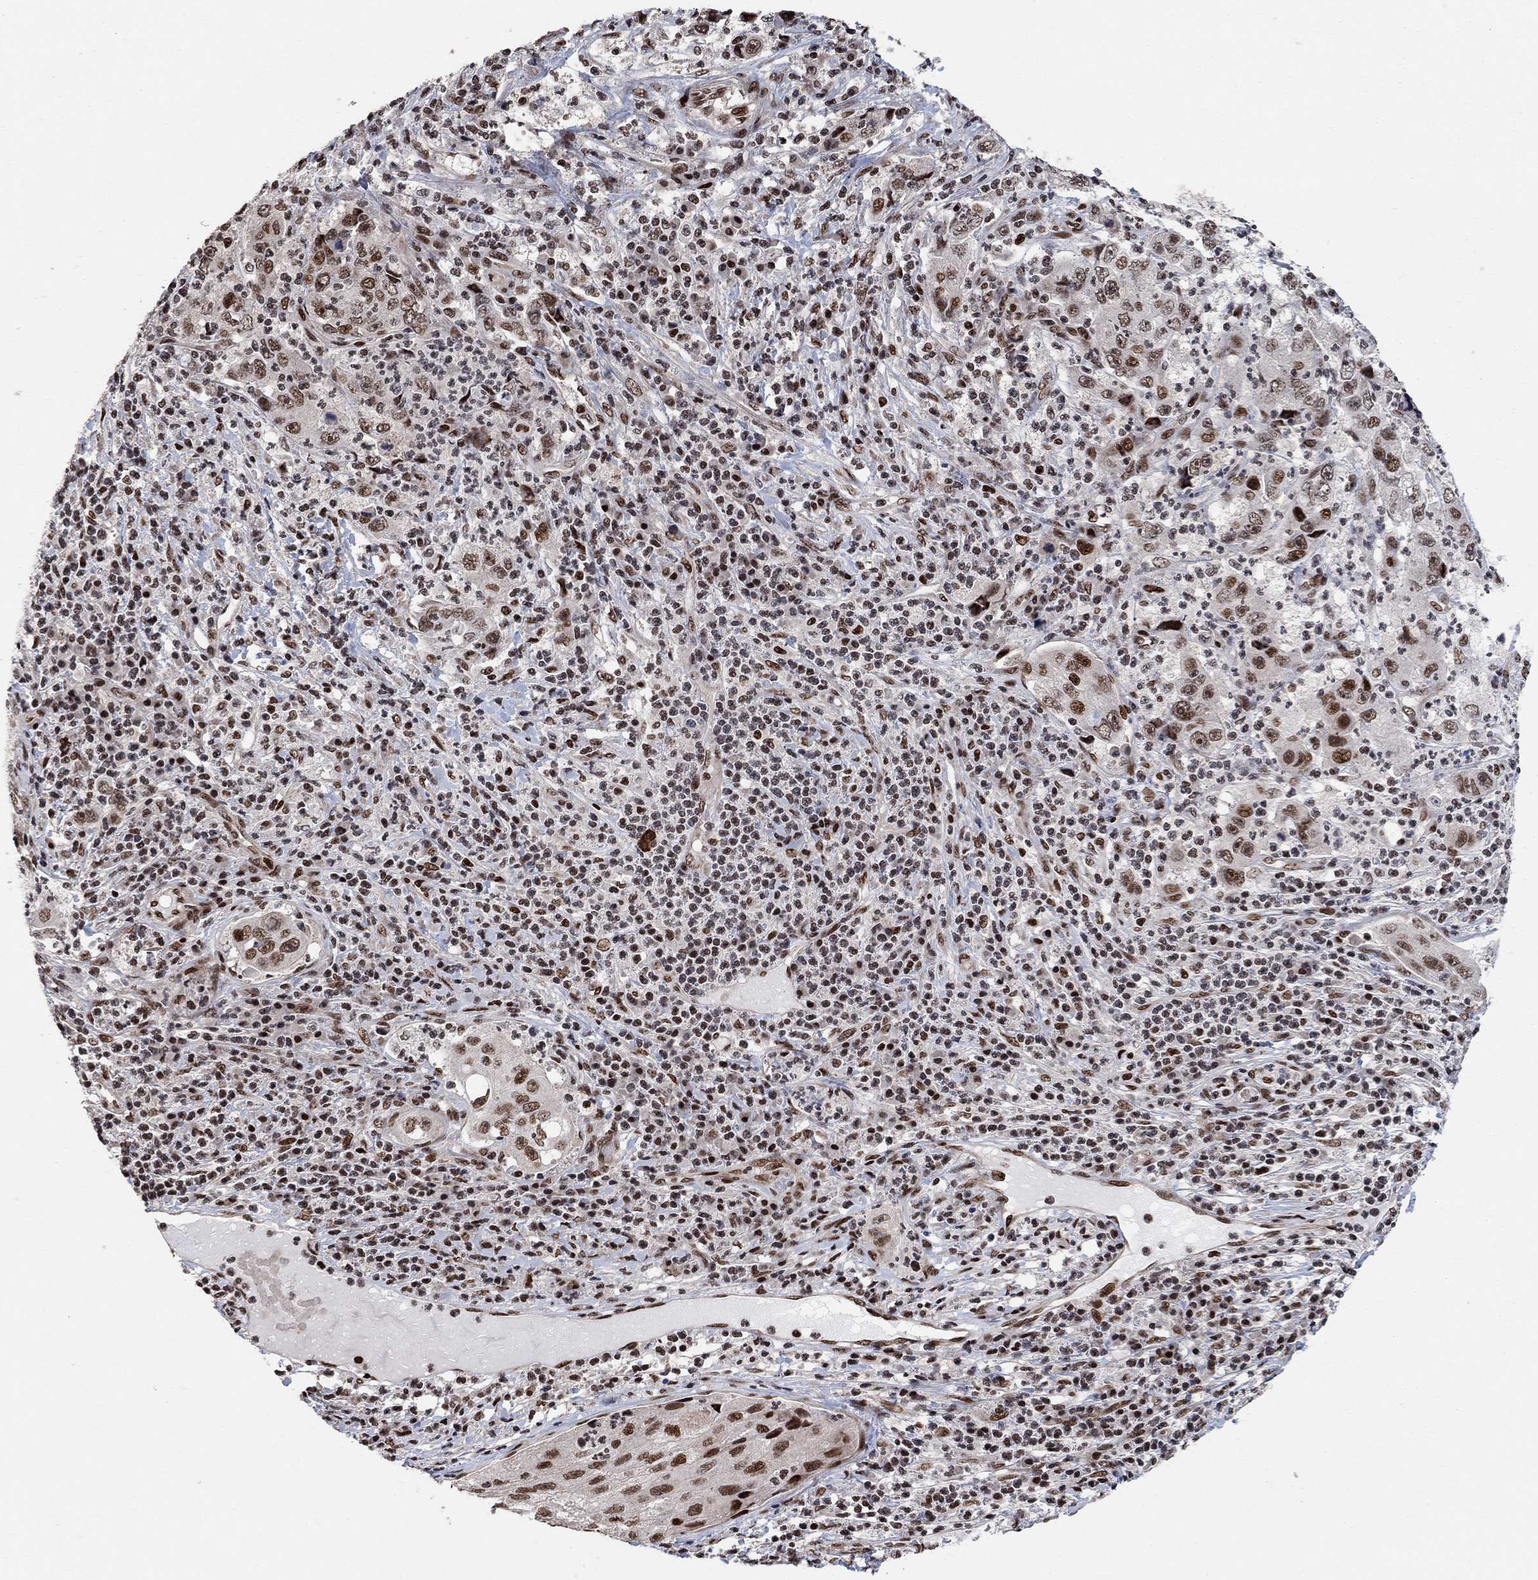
{"staining": {"intensity": "strong", "quantity": "<25%", "location": "cytoplasmic/membranous"}, "tissue": "cervical cancer", "cell_type": "Tumor cells", "image_type": "cancer", "snomed": [{"axis": "morphology", "description": "Squamous cell carcinoma, NOS"}, {"axis": "topography", "description": "Cervix"}], "caption": "IHC of cervical cancer displays medium levels of strong cytoplasmic/membranous expression in approximately <25% of tumor cells.", "gene": "E4F1", "patient": {"sex": "female", "age": 36}}